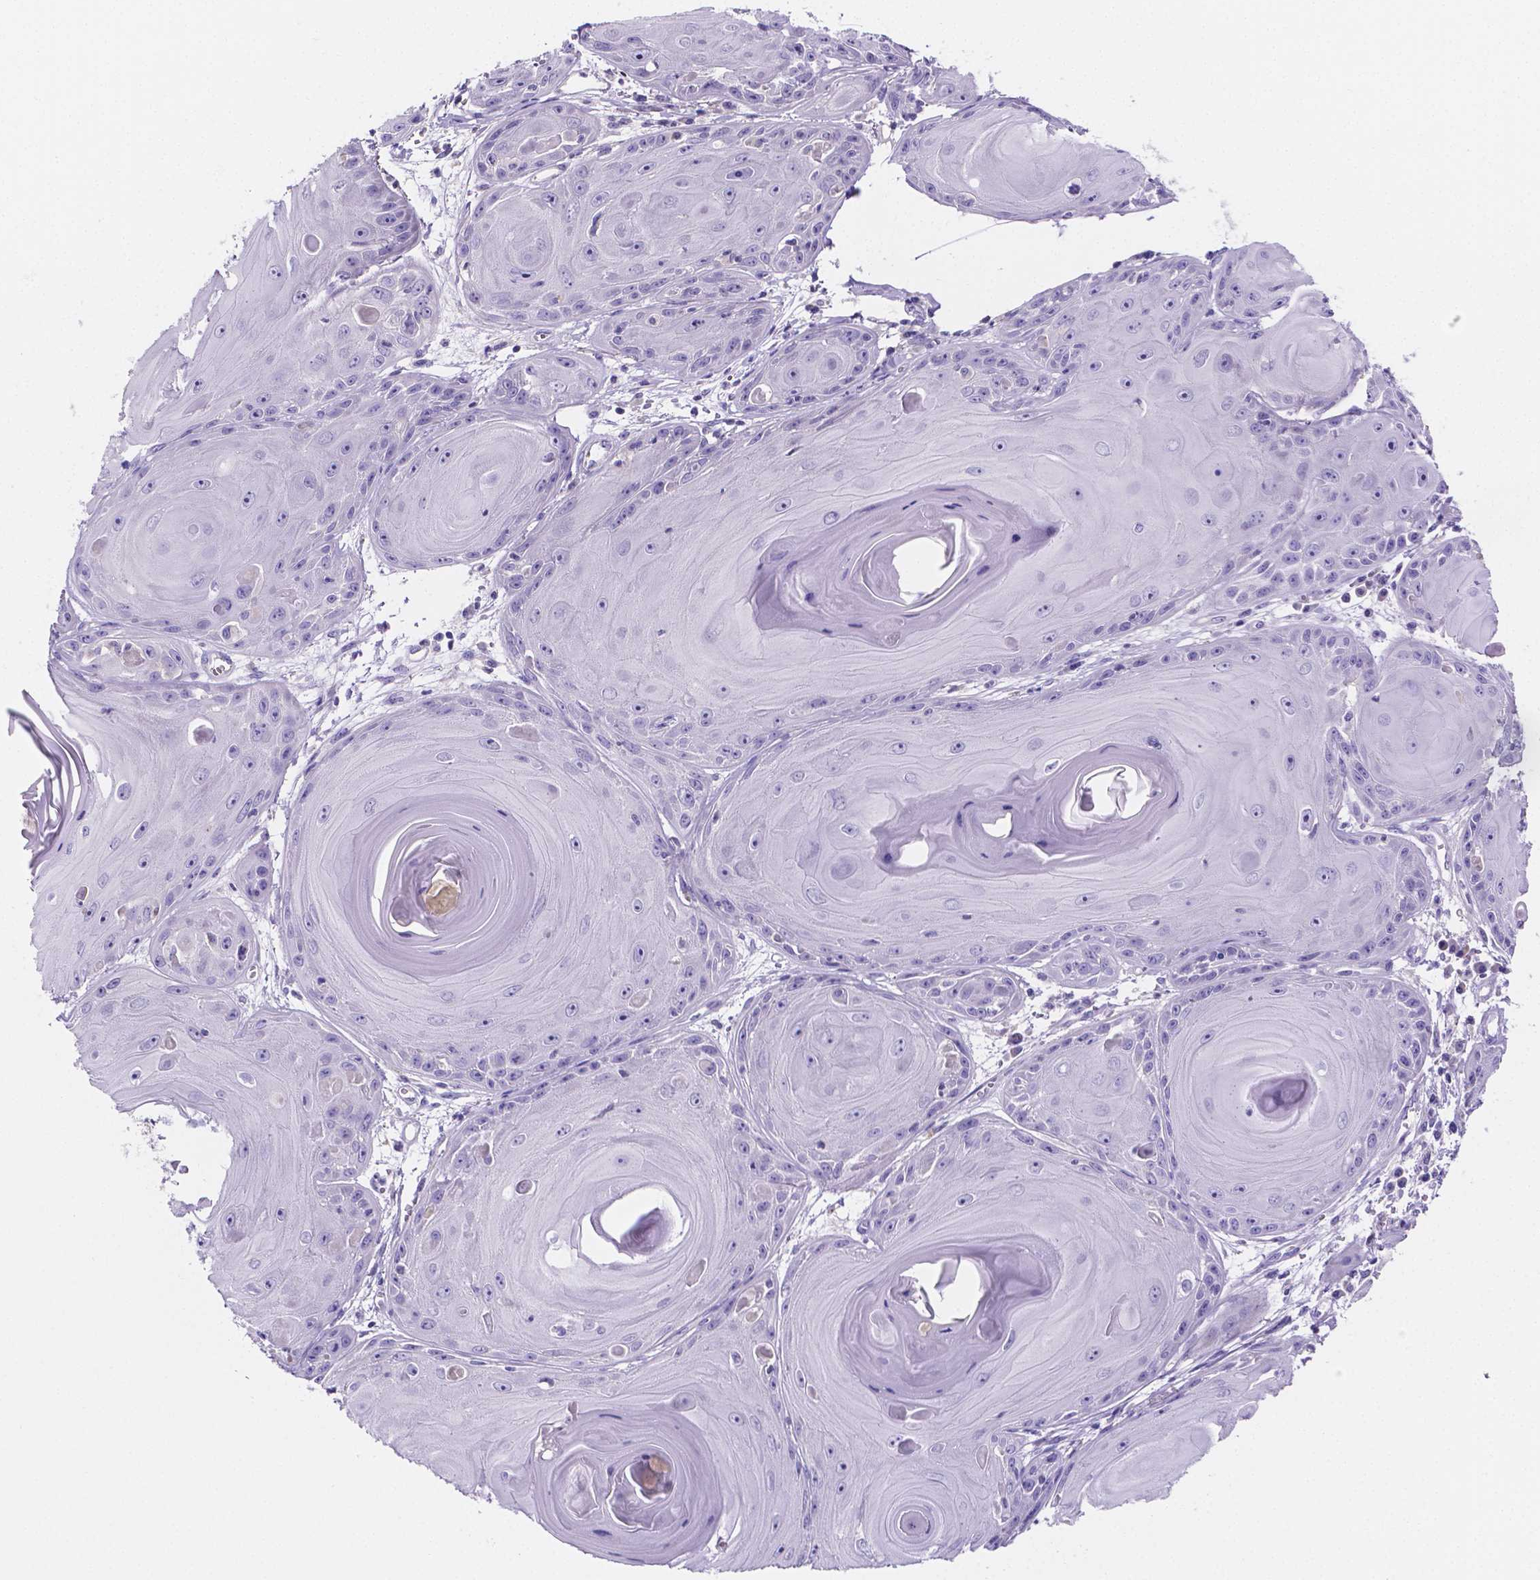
{"staining": {"intensity": "negative", "quantity": "none", "location": "none"}, "tissue": "skin cancer", "cell_type": "Tumor cells", "image_type": "cancer", "snomed": [{"axis": "morphology", "description": "Squamous cell carcinoma, NOS"}, {"axis": "topography", "description": "Skin"}, {"axis": "topography", "description": "Vulva"}], "caption": "Immunohistochemistry (IHC) histopathology image of neoplastic tissue: skin squamous cell carcinoma stained with DAB exhibits no significant protein staining in tumor cells.", "gene": "NRGN", "patient": {"sex": "female", "age": 85}}